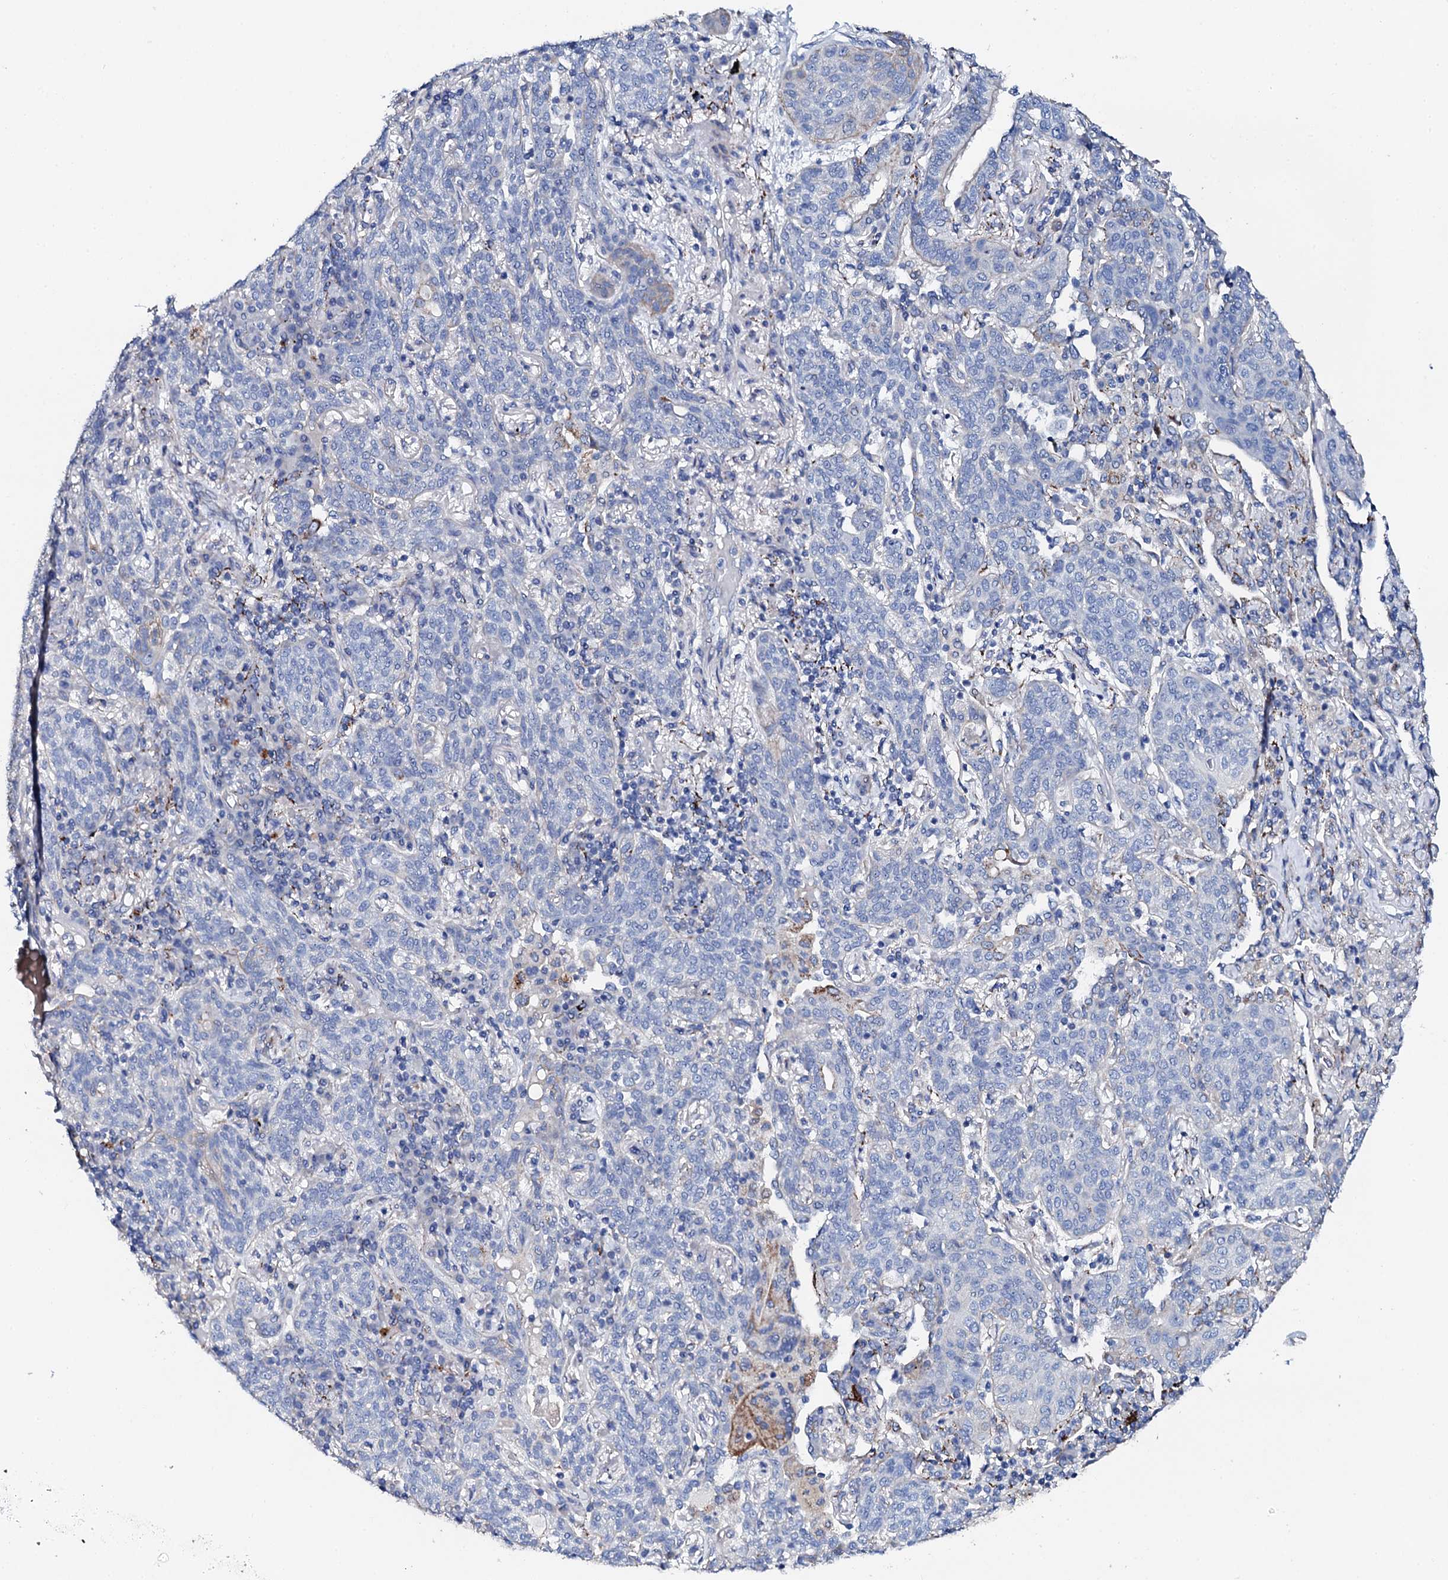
{"staining": {"intensity": "negative", "quantity": "none", "location": "none"}, "tissue": "lung cancer", "cell_type": "Tumor cells", "image_type": "cancer", "snomed": [{"axis": "morphology", "description": "Squamous cell carcinoma, NOS"}, {"axis": "topography", "description": "Lung"}], "caption": "The histopathology image shows no significant expression in tumor cells of lung cancer (squamous cell carcinoma).", "gene": "KLHL32", "patient": {"sex": "female", "age": 70}}